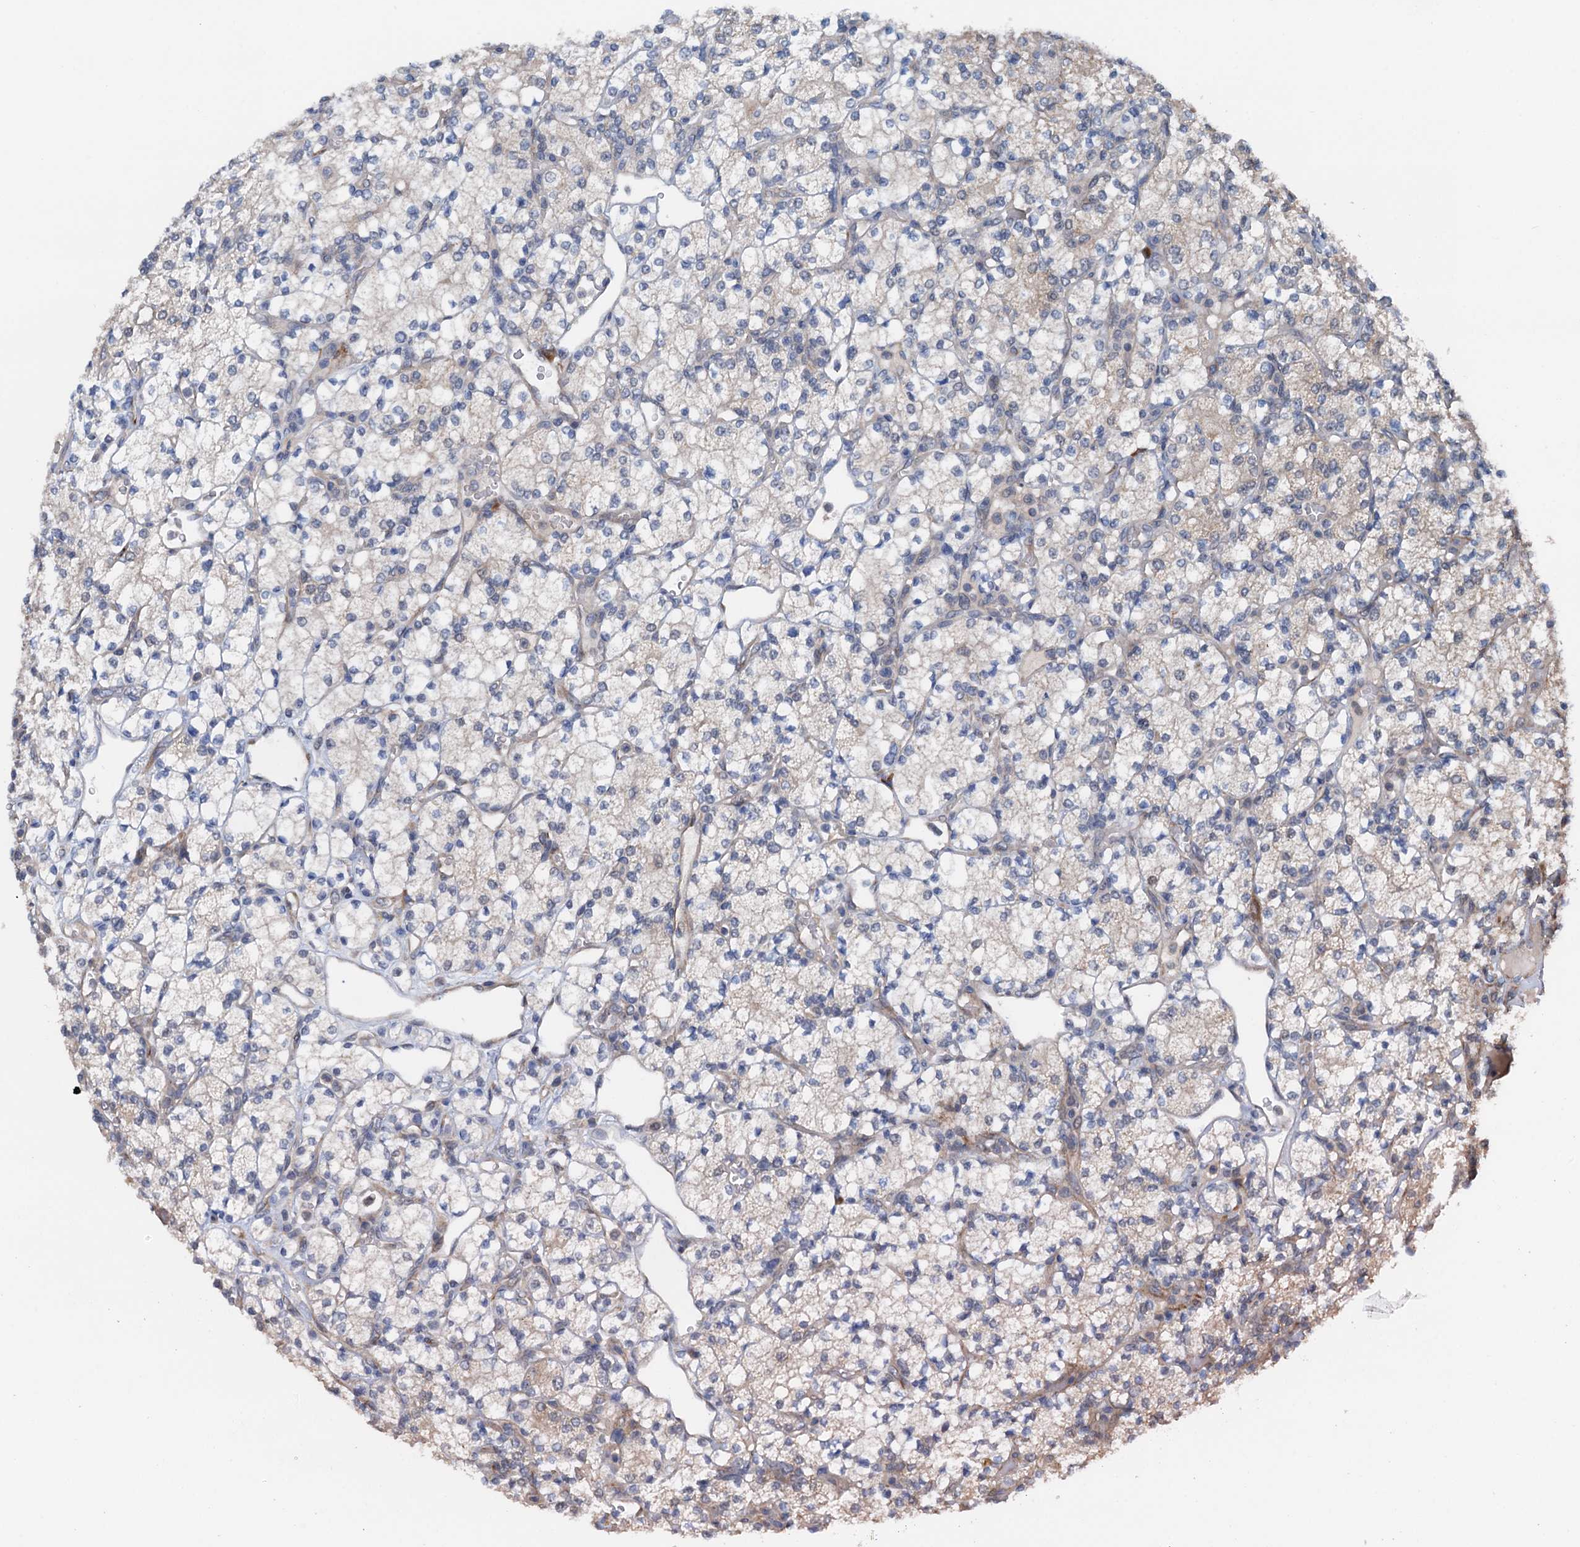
{"staining": {"intensity": "weak", "quantity": "25%-75%", "location": "cytoplasmic/membranous"}, "tissue": "renal cancer", "cell_type": "Tumor cells", "image_type": "cancer", "snomed": [{"axis": "morphology", "description": "Adenocarcinoma, NOS"}, {"axis": "topography", "description": "Kidney"}], "caption": "Weak cytoplasmic/membranous expression for a protein is seen in approximately 25%-75% of tumor cells of adenocarcinoma (renal) using IHC.", "gene": "ELAC1", "patient": {"sex": "male", "age": 77}}